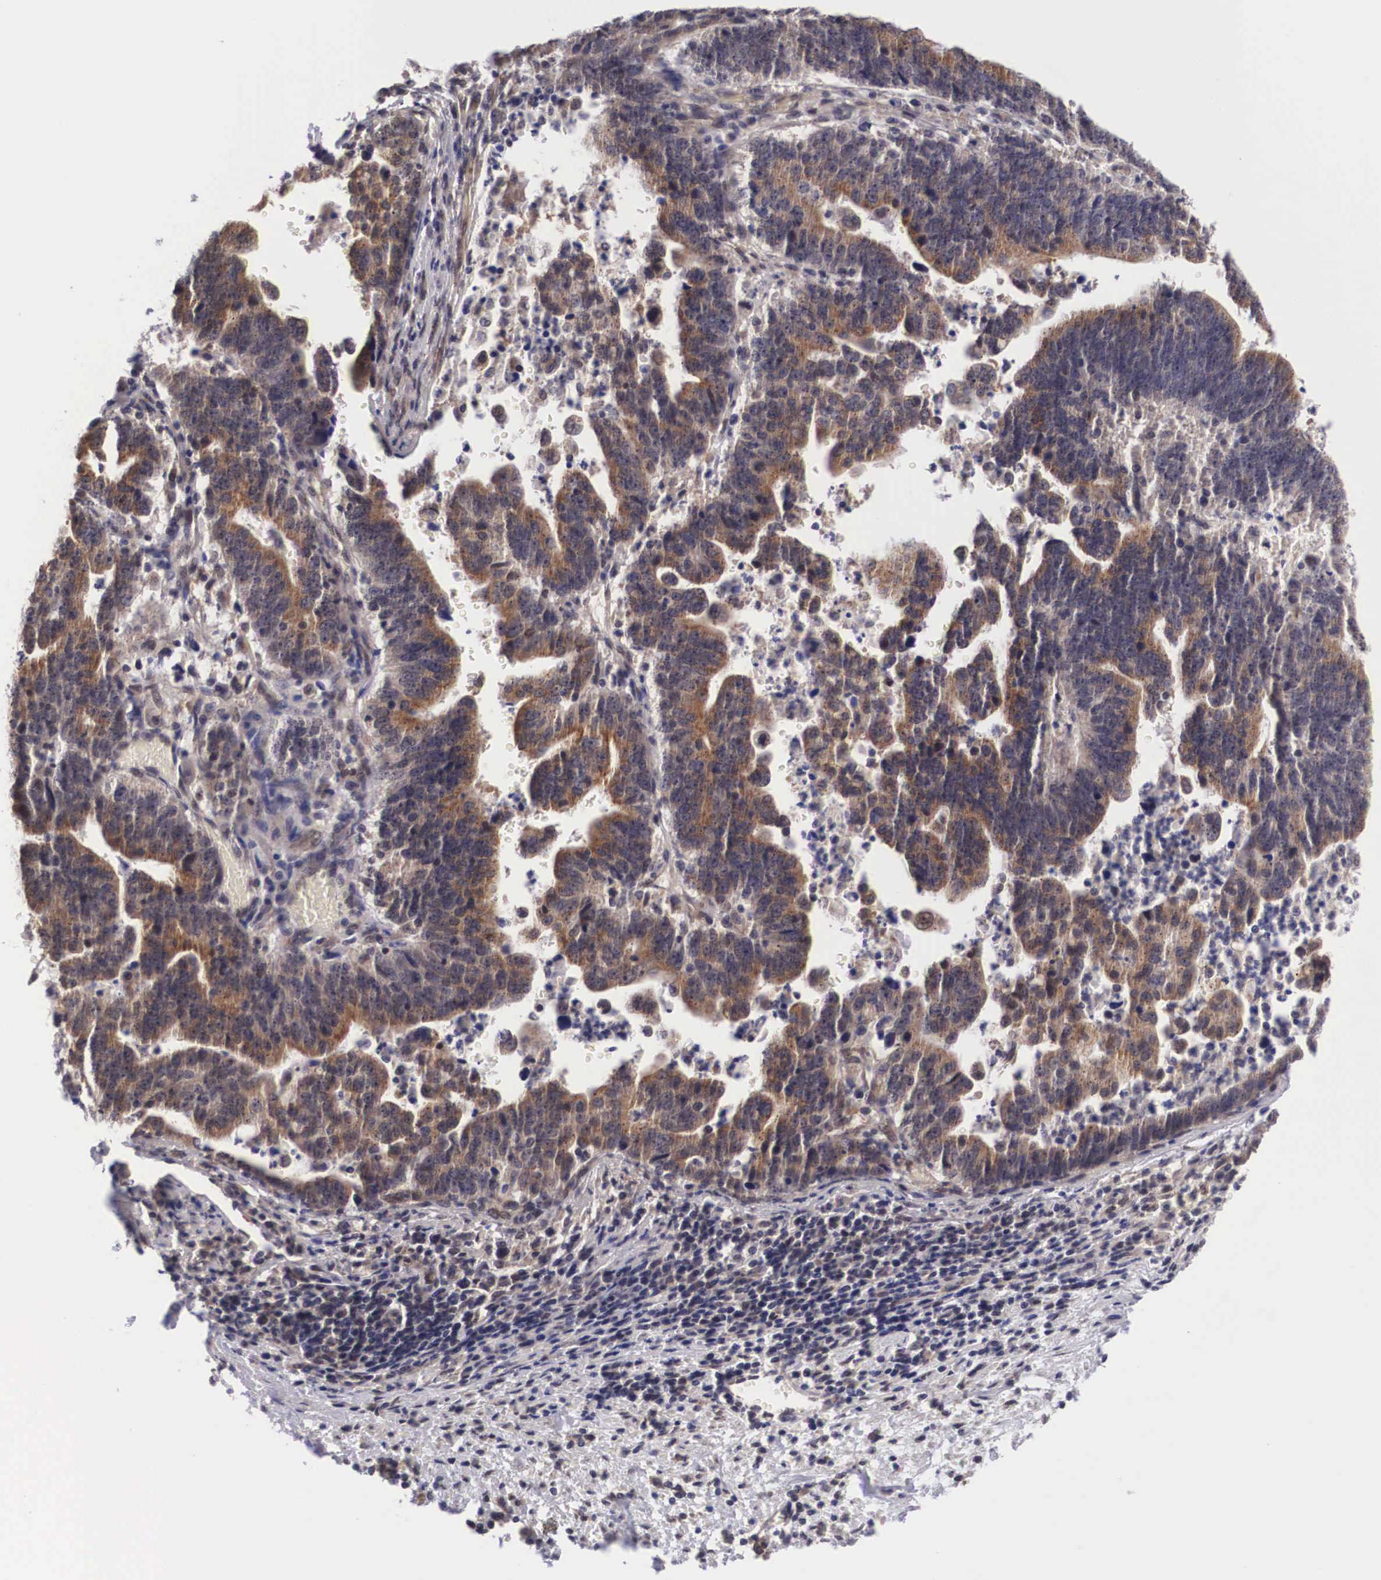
{"staining": {"intensity": "moderate", "quantity": ">75%", "location": "cytoplasmic/membranous"}, "tissue": "stomach cancer", "cell_type": "Tumor cells", "image_type": "cancer", "snomed": [{"axis": "morphology", "description": "Adenocarcinoma, NOS"}, {"axis": "topography", "description": "Stomach, upper"}], "caption": "Brown immunohistochemical staining in human stomach cancer (adenocarcinoma) displays moderate cytoplasmic/membranous positivity in approximately >75% of tumor cells. The protein is shown in brown color, while the nuclei are stained blue.", "gene": "OTX2", "patient": {"sex": "female", "age": 50}}